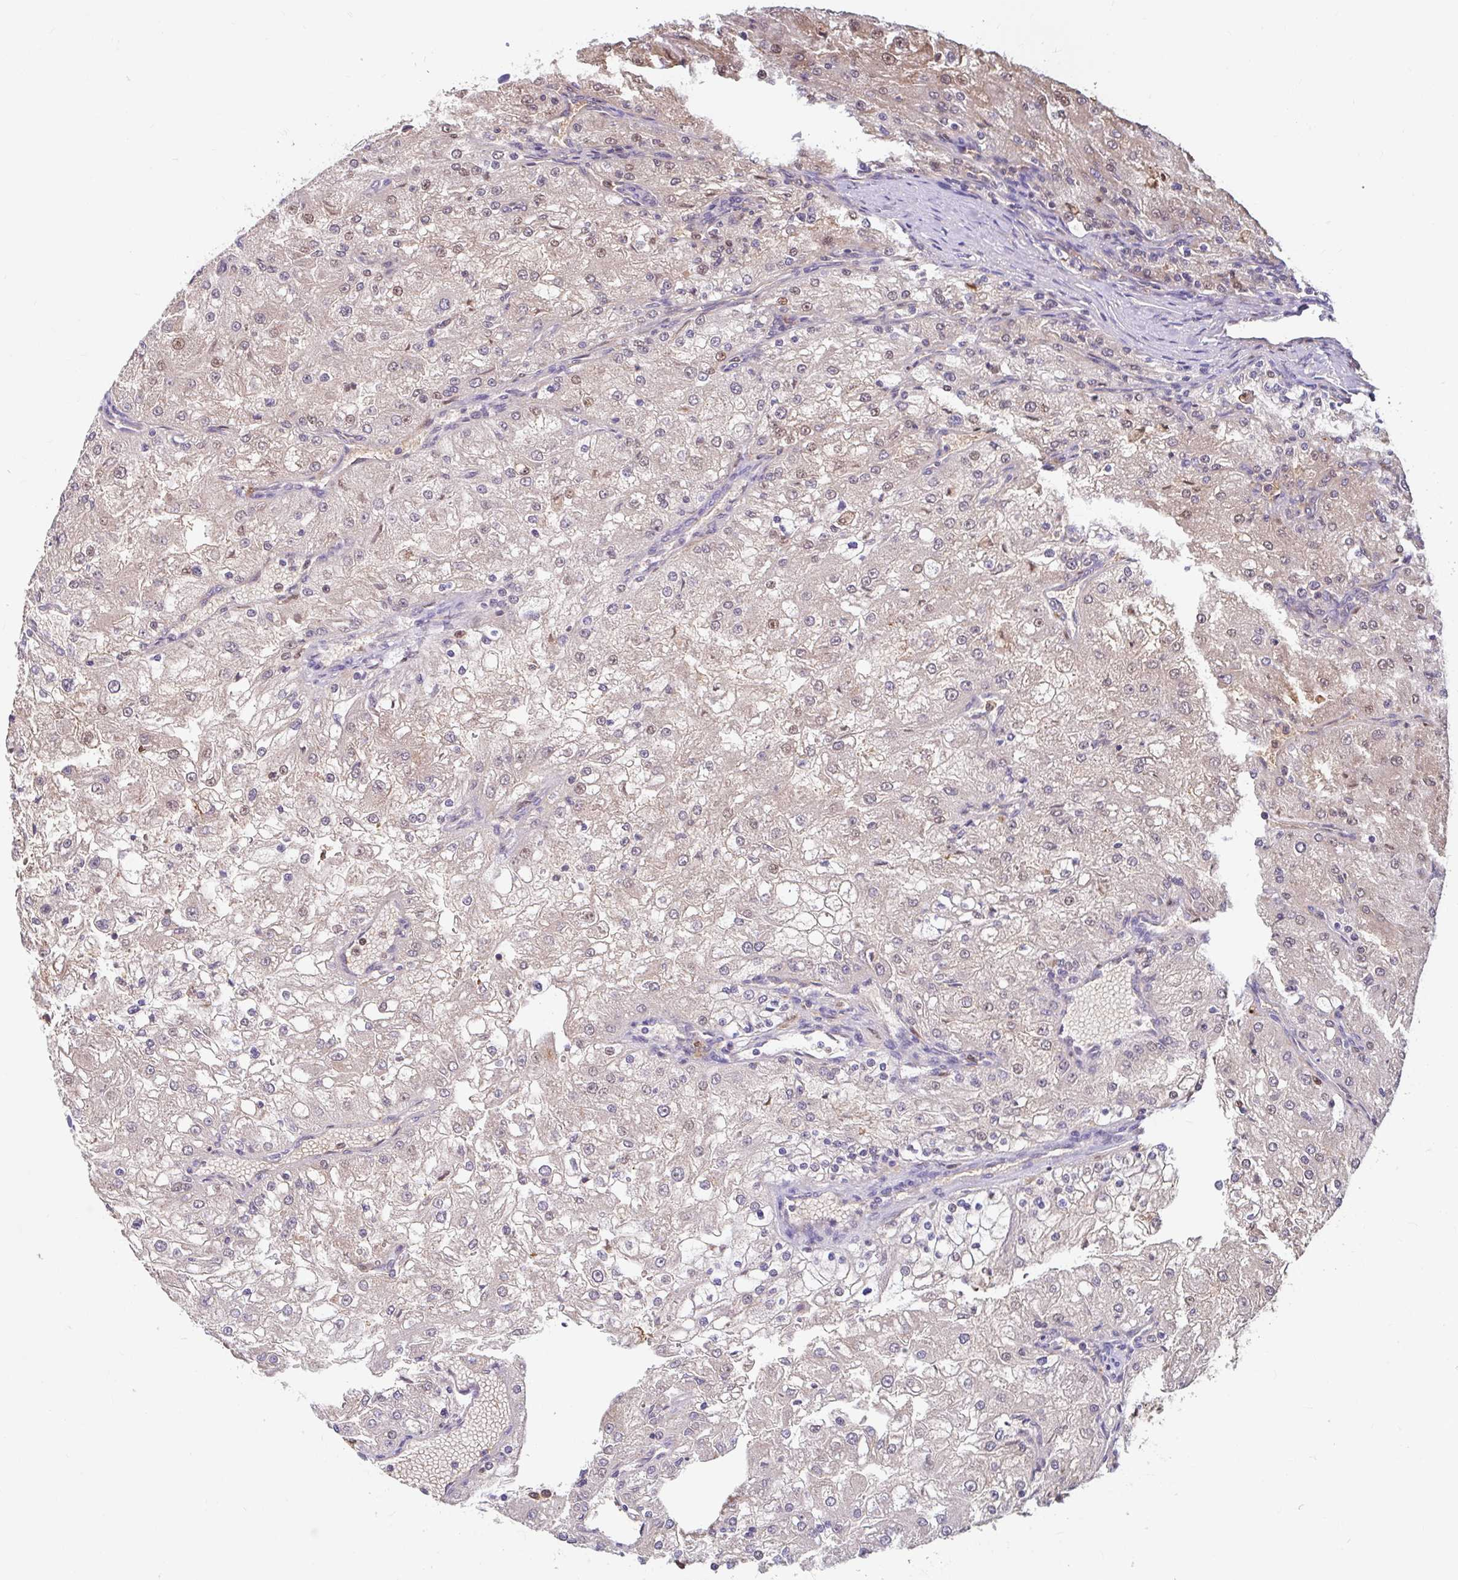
{"staining": {"intensity": "weak", "quantity": "<25%", "location": "nuclear"}, "tissue": "renal cancer", "cell_type": "Tumor cells", "image_type": "cancer", "snomed": [{"axis": "morphology", "description": "Adenocarcinoma, NOS"}, {"axis": "topography", "description": "Kidney"}], "caption": "Tumor cells are negative for brown protein staining in renal adenocarcinoma. (DAB (3,3'-diaminobenzidine) immunohistochemistry visualized using brightfield microscopy, high magnification).", "gene": "BLVRA", "patient": {"sex": "female", "age": 74}}